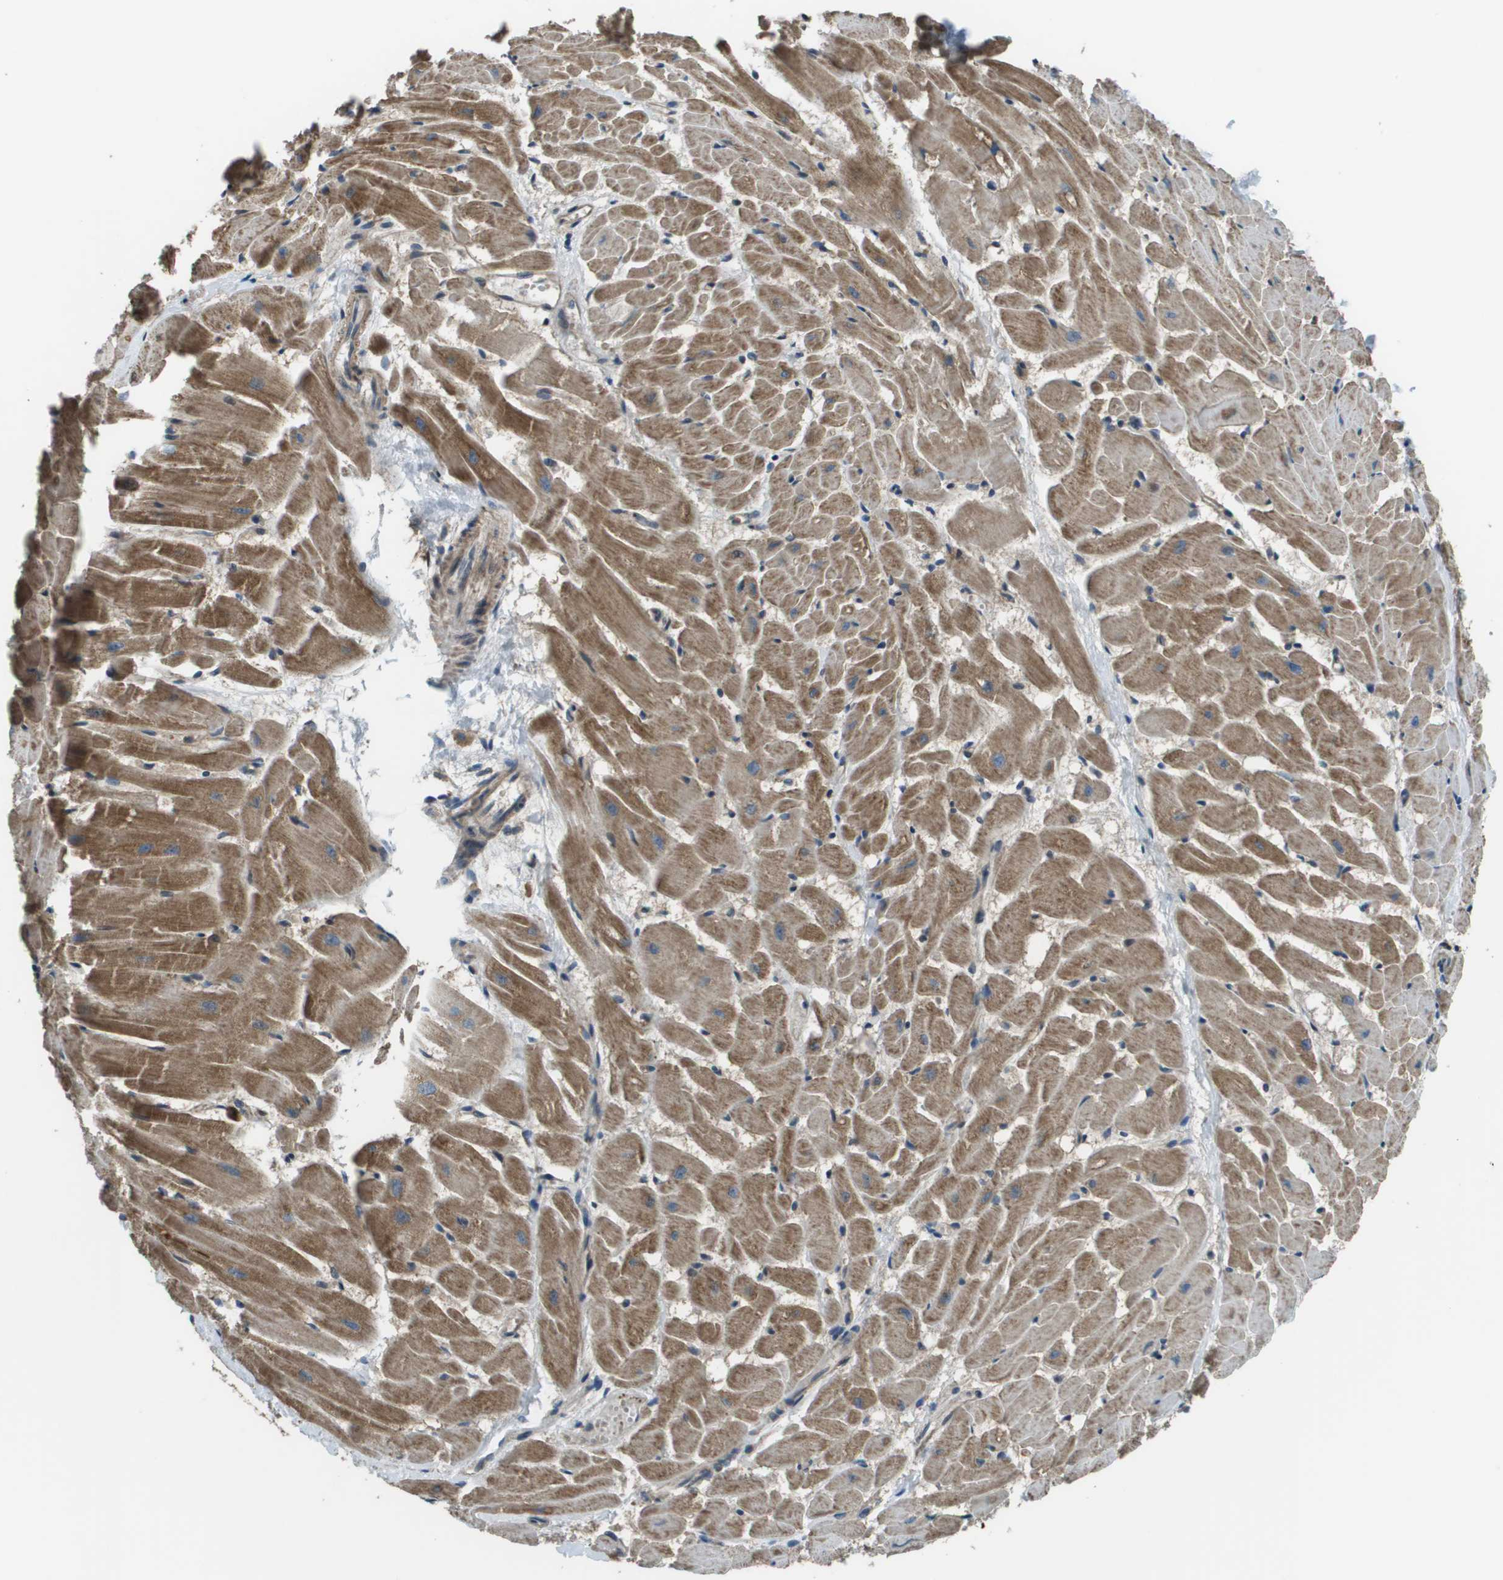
{"staining": {"intensity": "moderate", "quantity": ">75%", "location": "cytoplasmic/membranous"}, "tissue": "heart muscle", "cell_type": "Cardiomyocytes", "image_type": "normal", "snomed": [{"axis": "morphology", "description": "Normal tissue, NOS"}, {"axis": "topography", "description": "Heart"}], "caption": "Protein positivity by IHC reveals moderate cytoplasmic/membranous positivity in approximately >75% of cardiomyocytes in benign heart muscle.", "gene": "PLPBP", "patient": {"sex": "female", "age": 19}}